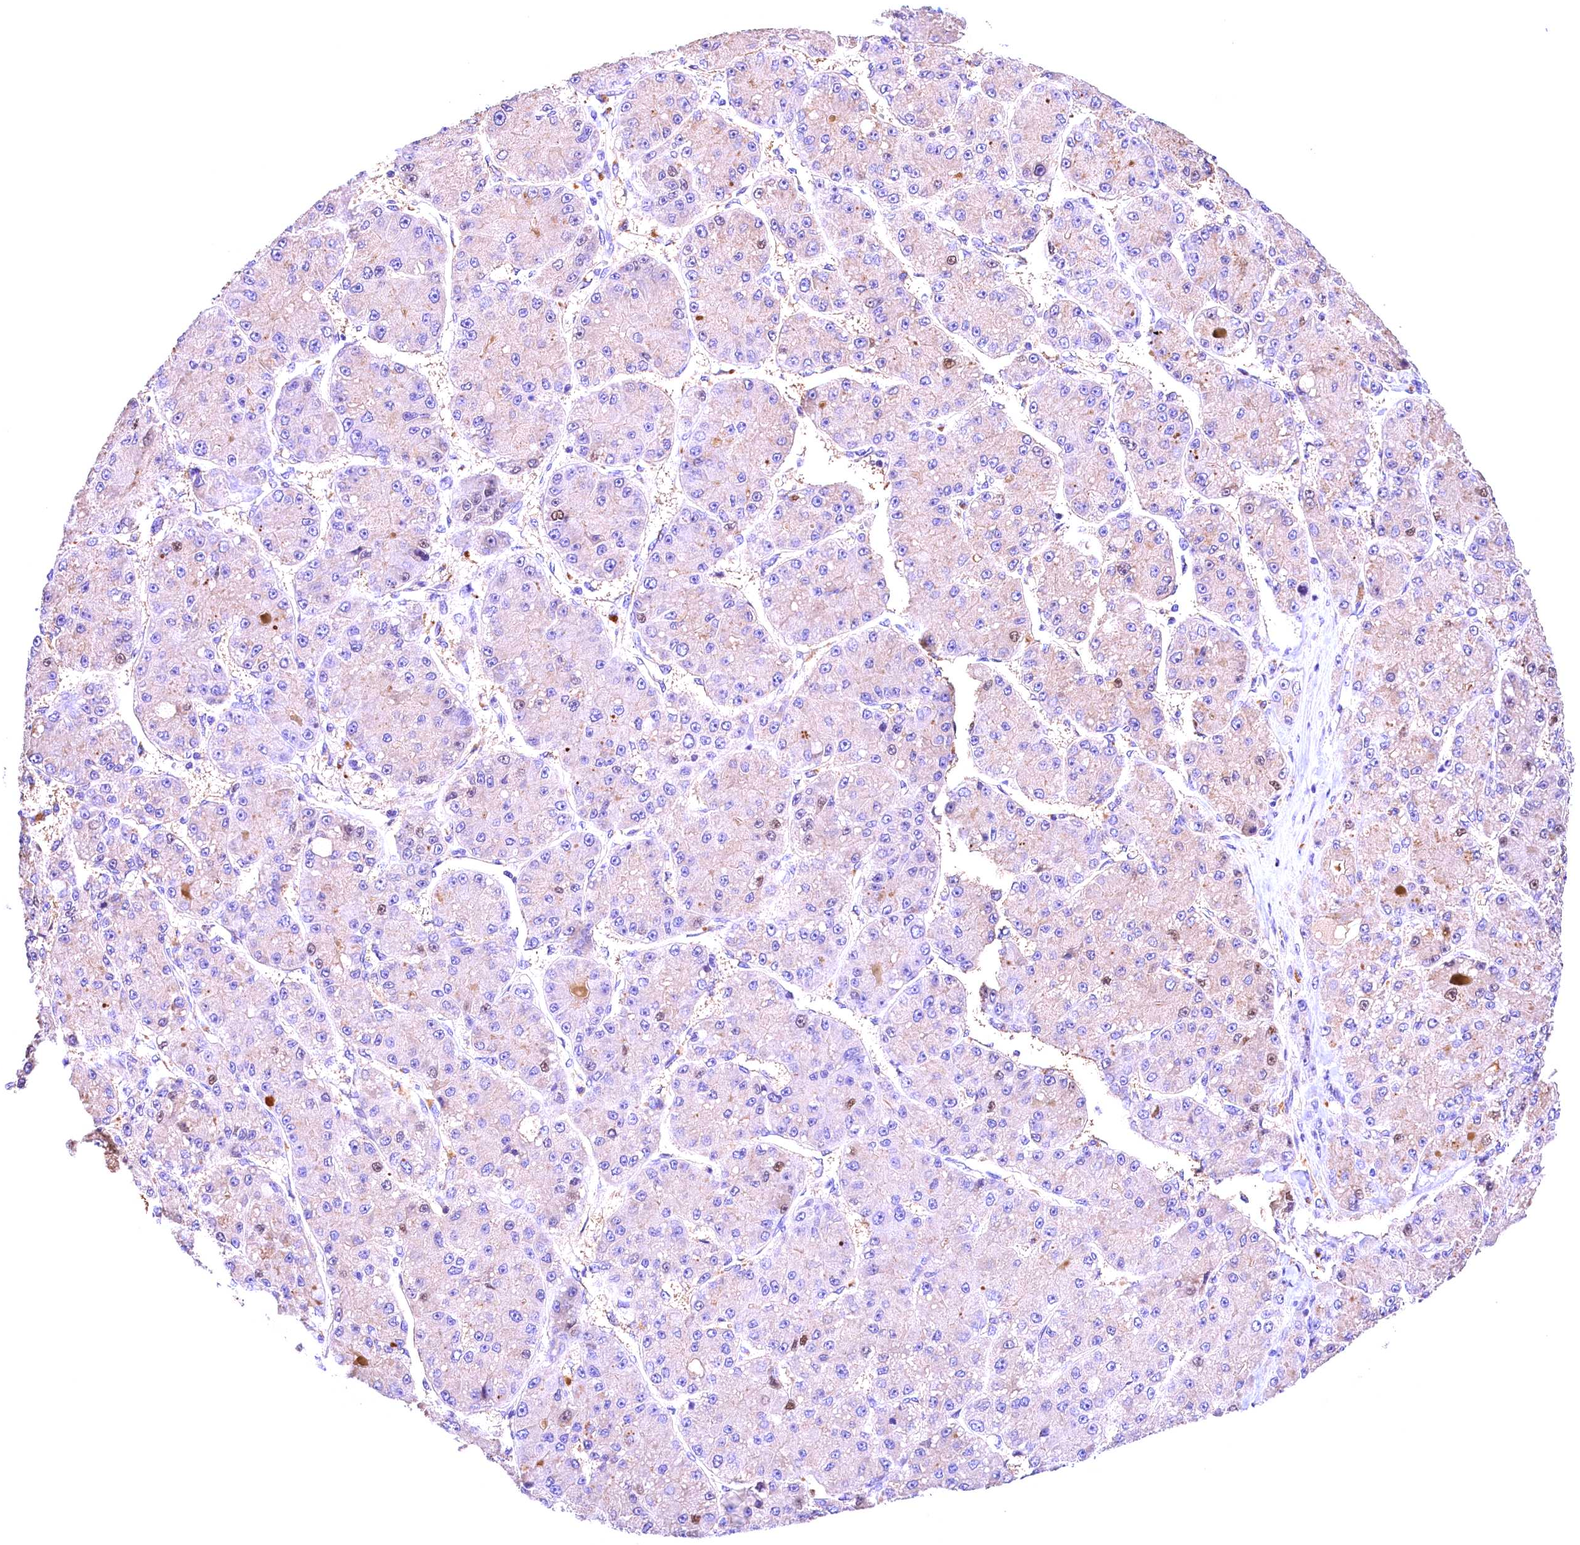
{"staining": {"intensity": "weak", "quantity": "<25%", "location": "cytoplasmic/membranous"}, "tissue": "liver cancer", "cell_type": "Tumor cells", "image_type": "cancer", "snomed": [{"axis": "morphology", "description": "Carcinoma, Hepatocellular, NOS"}, {"axis": "topography", "description": "Liver"}], "caption": "This is an IHC photomicrograph of liver cancer (hepatocellular carcinoma). There is no positivity in tumor cells.", "gene": "ARMC6", "patient": {"sex": "male", "age": 67}}